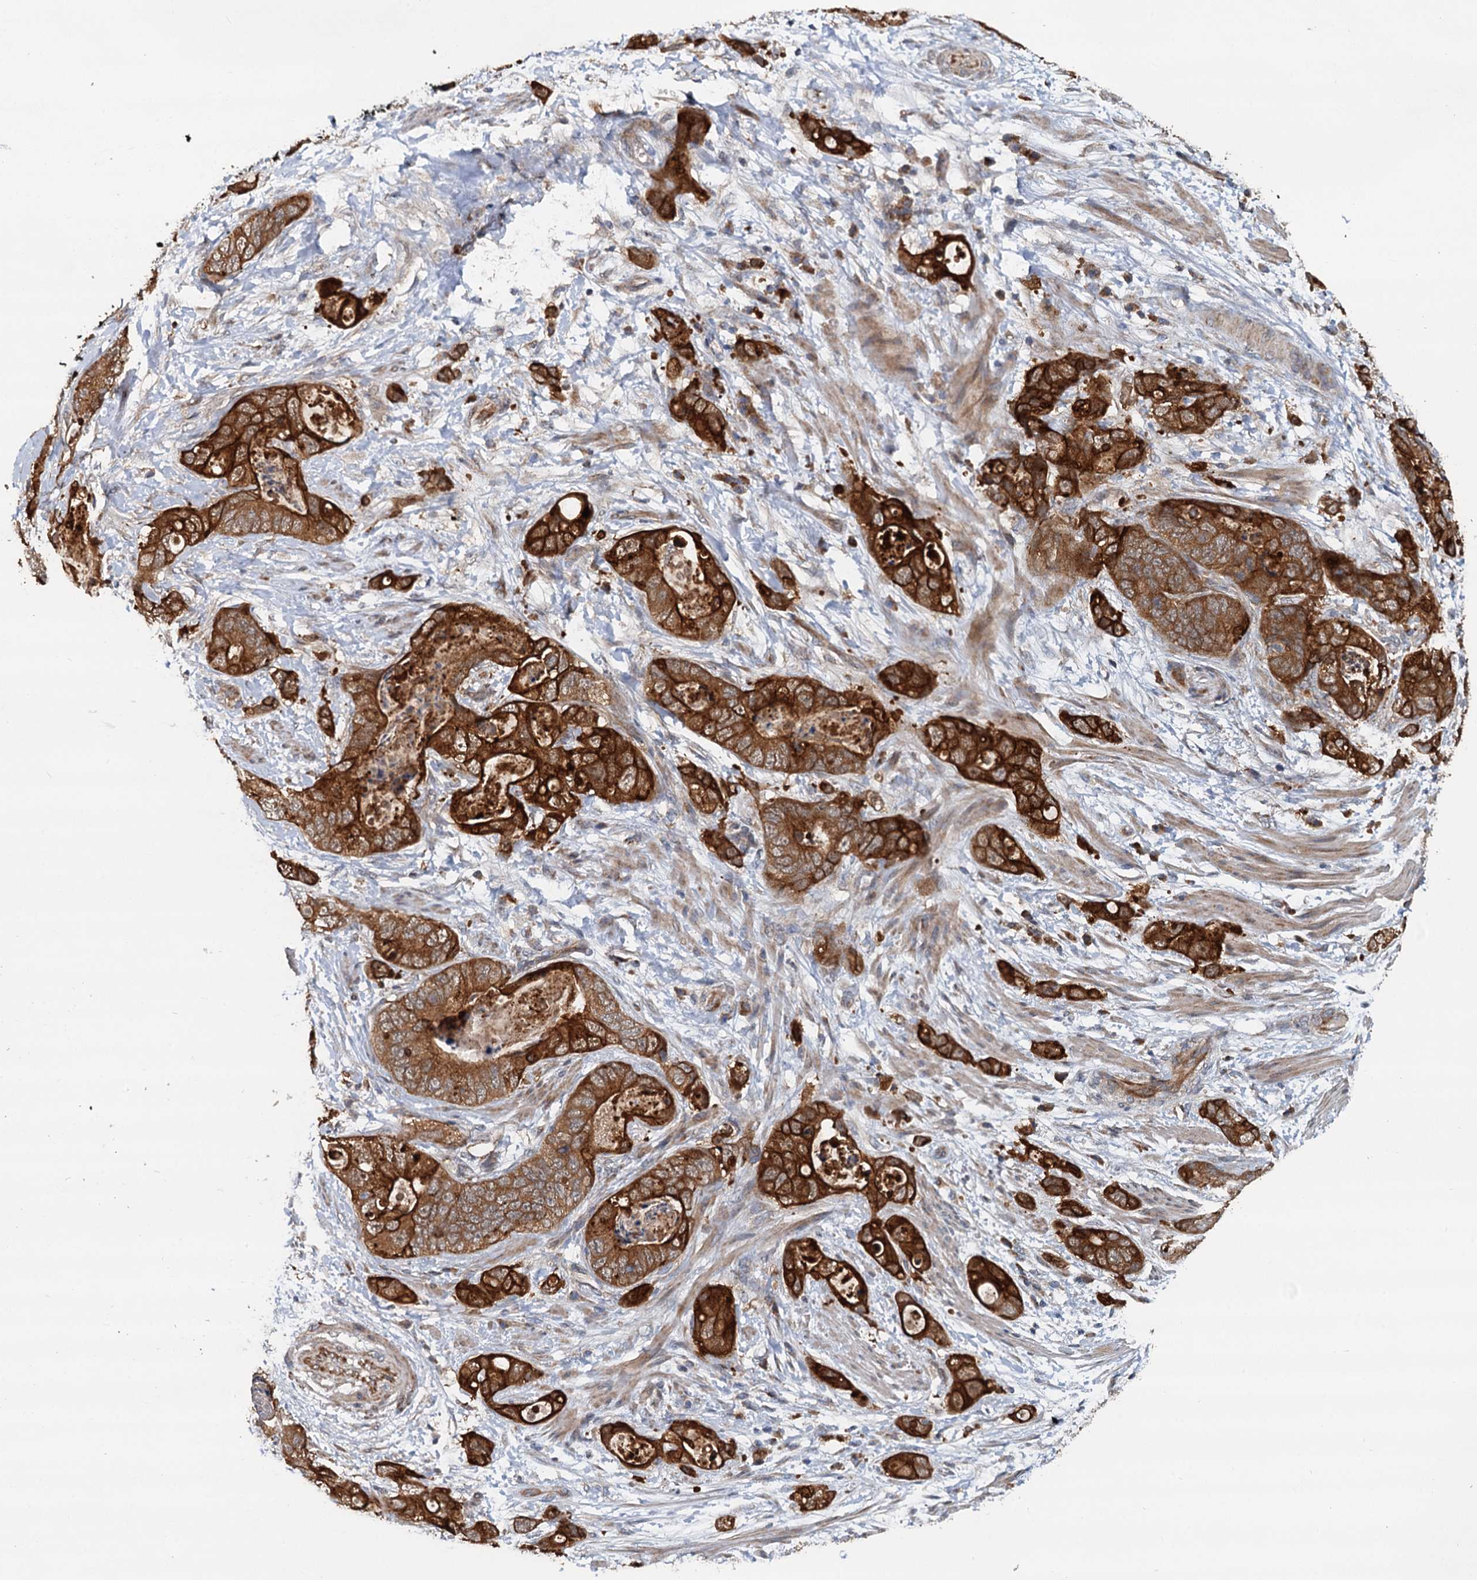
{"staining": {"intensity": "strong", "quantity": ">75%", "location": "cytoplasmic/membranous"}, "tissue": "stomach cancer", "cell_type": "Tumor cells", "image_type": "cancer", "snomed": [{"axis": "morphology", "description": "Adenocarcinoma, NOS"}, {"axis": "topography", "description": "Stomach"}], "caption": "Stomach cancer was stained to show a protein in brown. There is high levels of strong cytoplasmic/membranous staining in approximately >75% of tumor cells.", "gene": "LRRK2", "patient": {"sex": "female", "age": 89}}